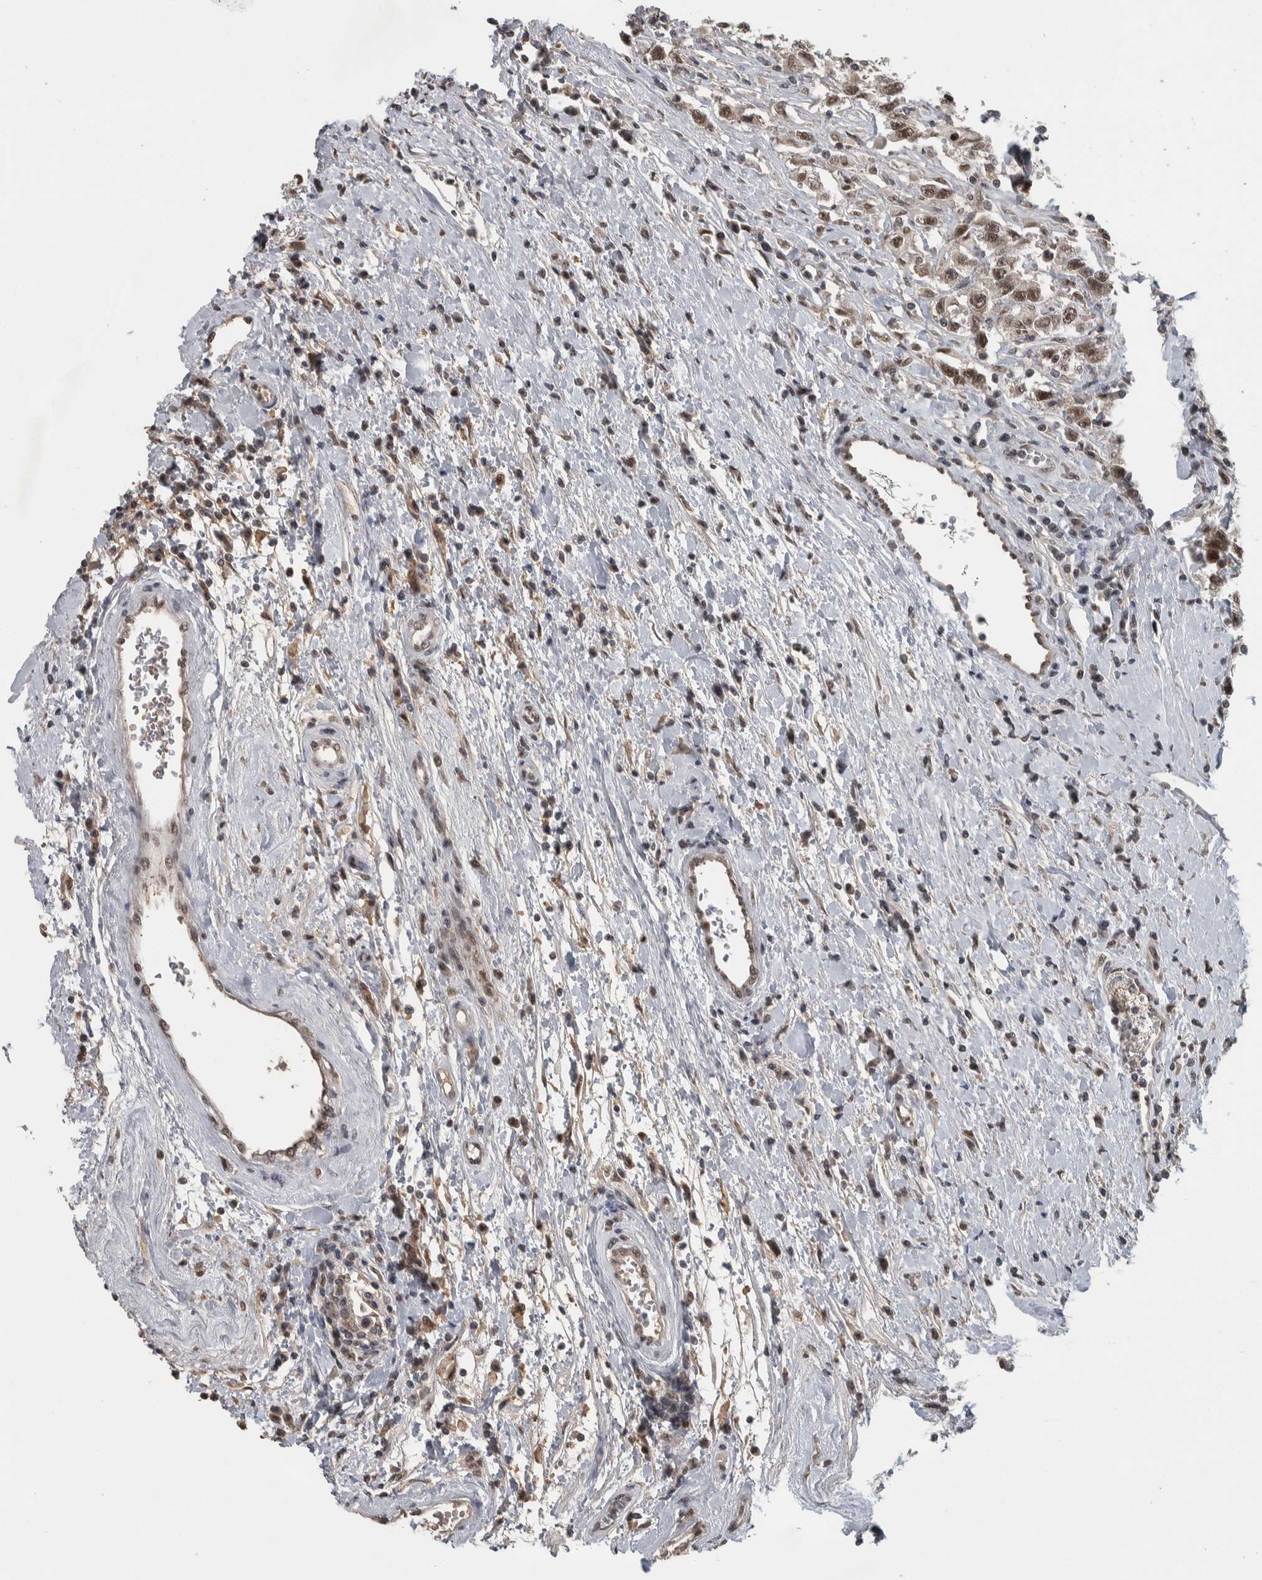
{"staining": {"intensity": "moderate", "quantity": ">75%", "location": "nuclear"}, "tissue": "testis cancer", "cell_type": "Tumor cells", "image_type": "cancer", "snomed": [{"axis": "morphology", "description": "Seminoma, NOS"}, {"axis": "topography", "description": "Testis"}], "caption": "DAB (3,3'-diaminobenzidine) immunohistochemical staining of testis cancer reveals moderate nuclear protein expression in approximately >75% of tumor cells.", "gene": "DDX42", "patient": {"sex": "male", "age": 41}}